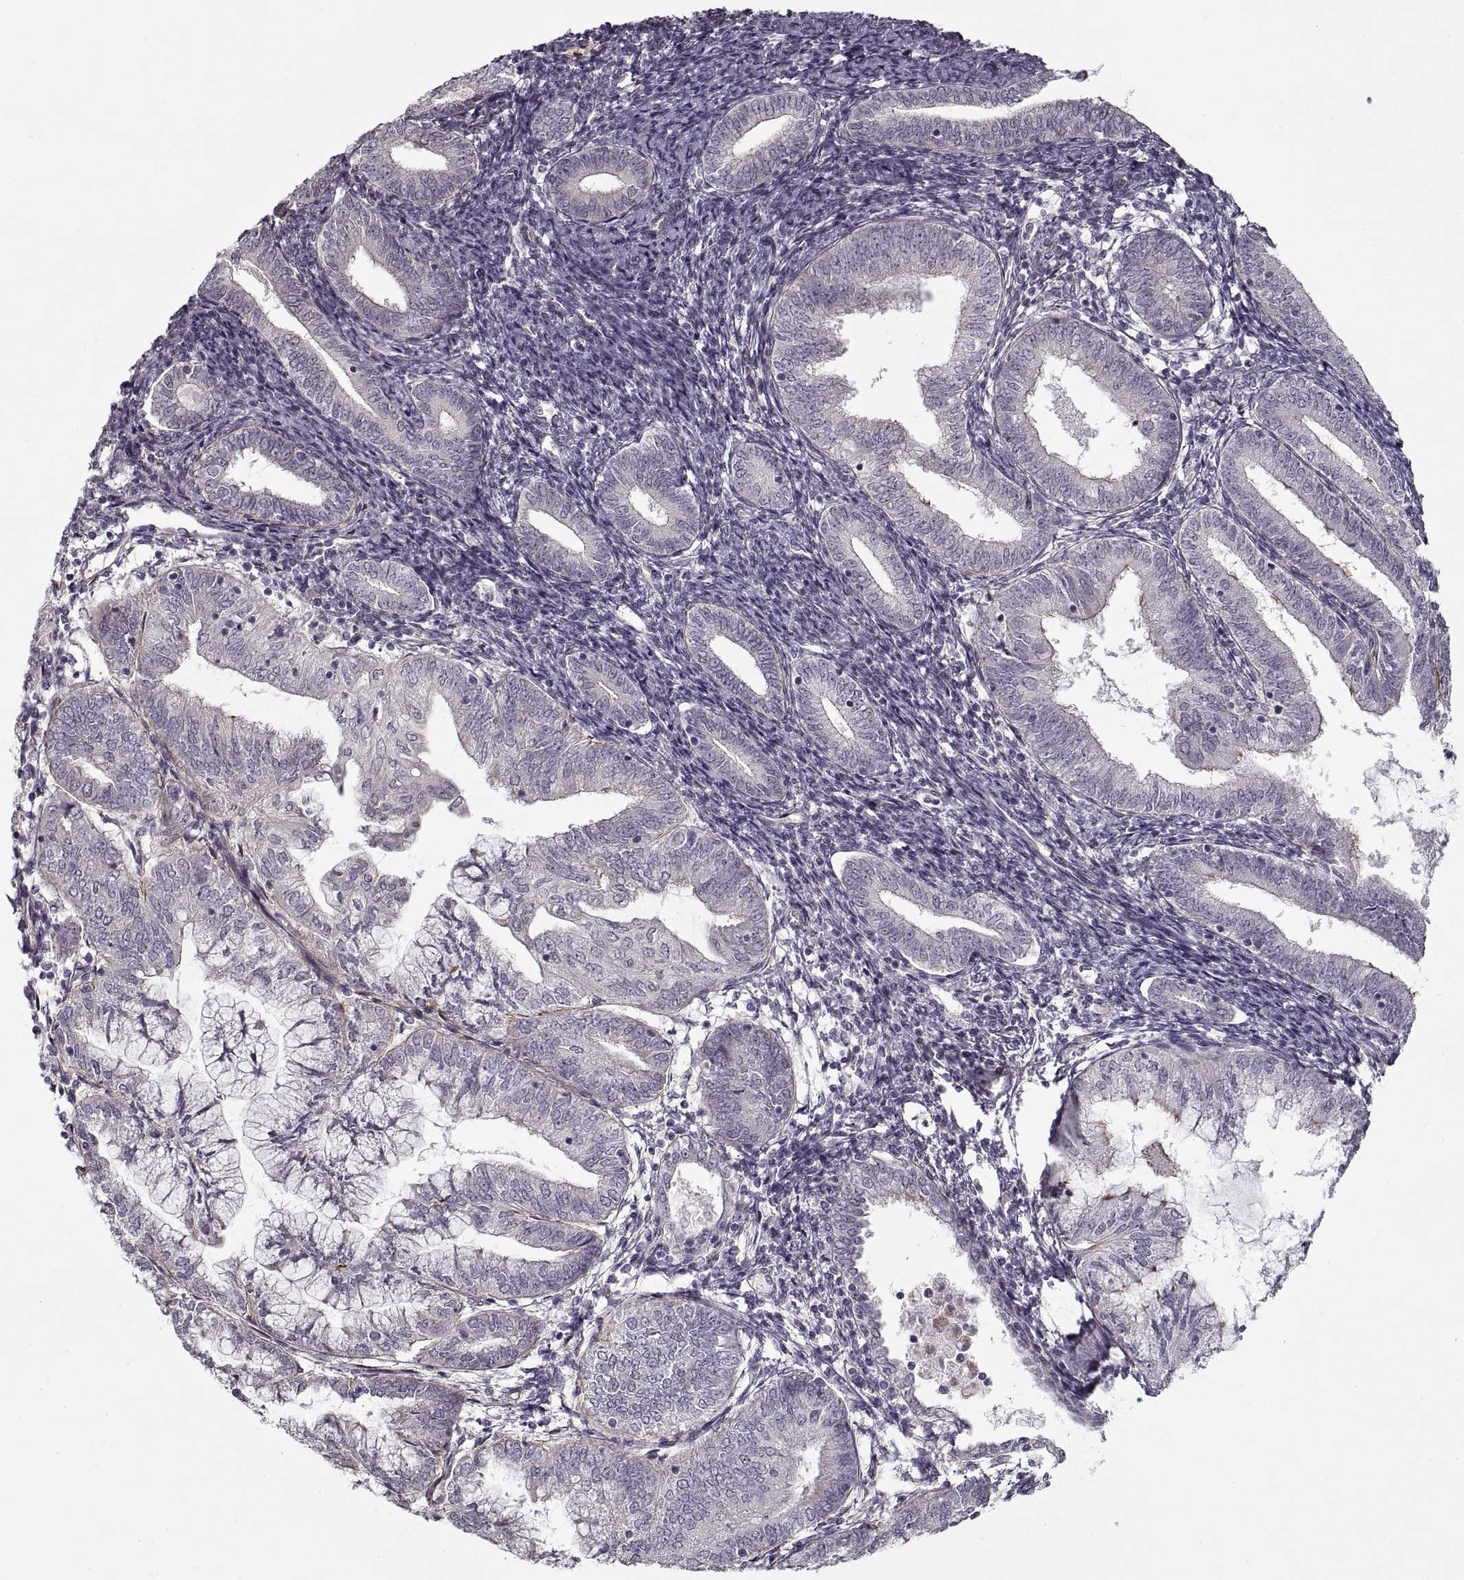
{"staining": {"intensity": "negative", "quantity": "none", "location": "none"}, "tissue": "endometrial cancer", "cell_type": "Tumor cells", "image_type": "cancer", "snomed": [{"axis": "morphology", "description": "Adenocarcinoma, NOS"}, {"axis": "topography", "description": "Endometrium"}], "caption": "IHC of adenocarcinoma (endometrial) exhibits no staining in tumor cells.", "gene": "LAMB2", "patient": {"sex": "female", "age": 55}}